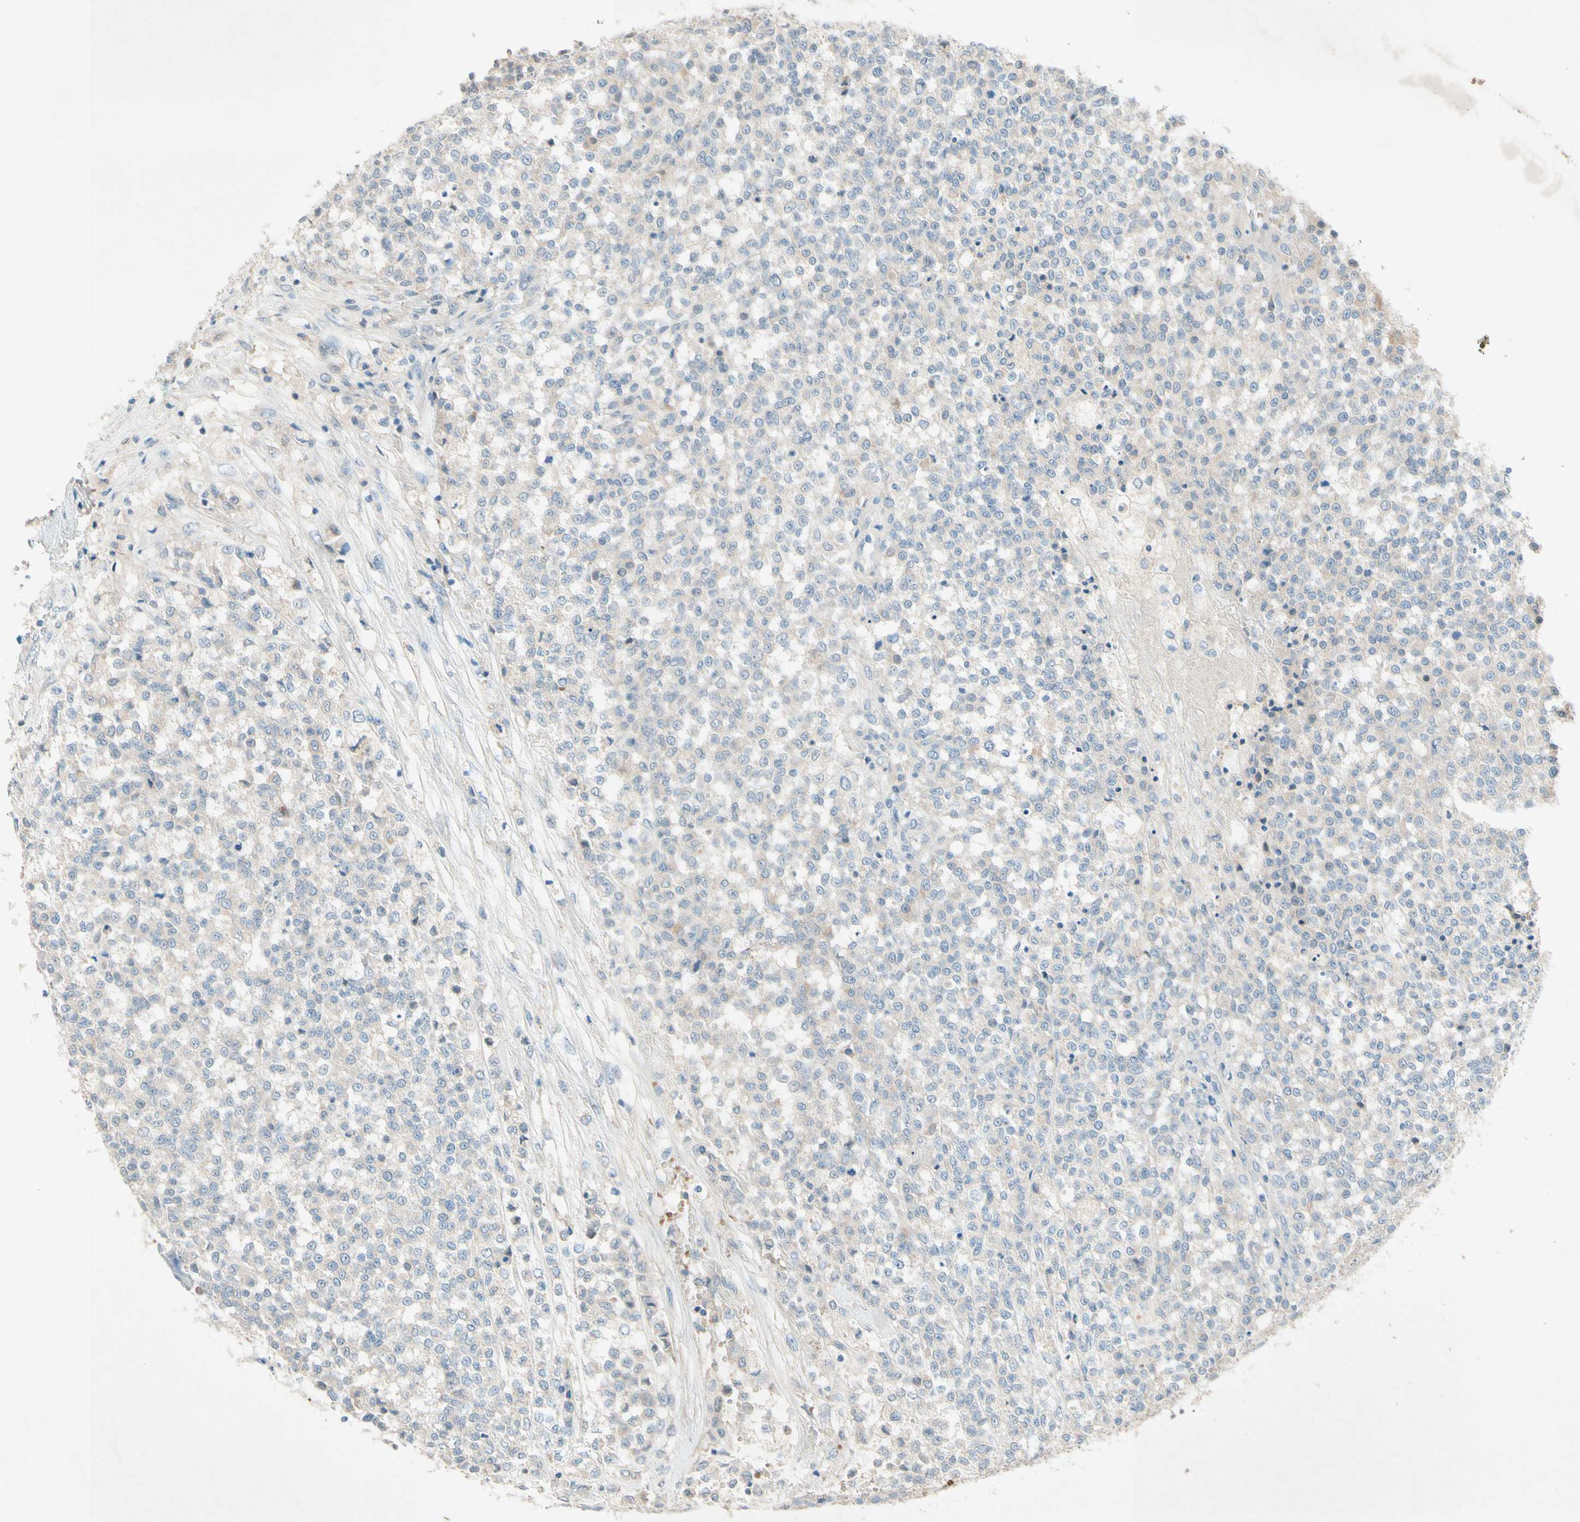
{"staining": {"intensity": "weak", "quantity": "25%-75%", "location": "cytoplasmic/membranous"}, "tissue": "testis cancer", "cell_type": "Tumor cells", "image_type": "cancer", "snomed": [{"axis": "morphology", "description": "Seminoma, NOS"}, {"axis": "topography", "description": "Testis"}], "caption": "Immunohistochemical staining of human testis cancer exhibits low levels of weak cytoplasmic/membranous protein expression in about 25%-75% of tumor cells.", "gene": "IL2", "patient": {"sex": "male", "age": 59}}